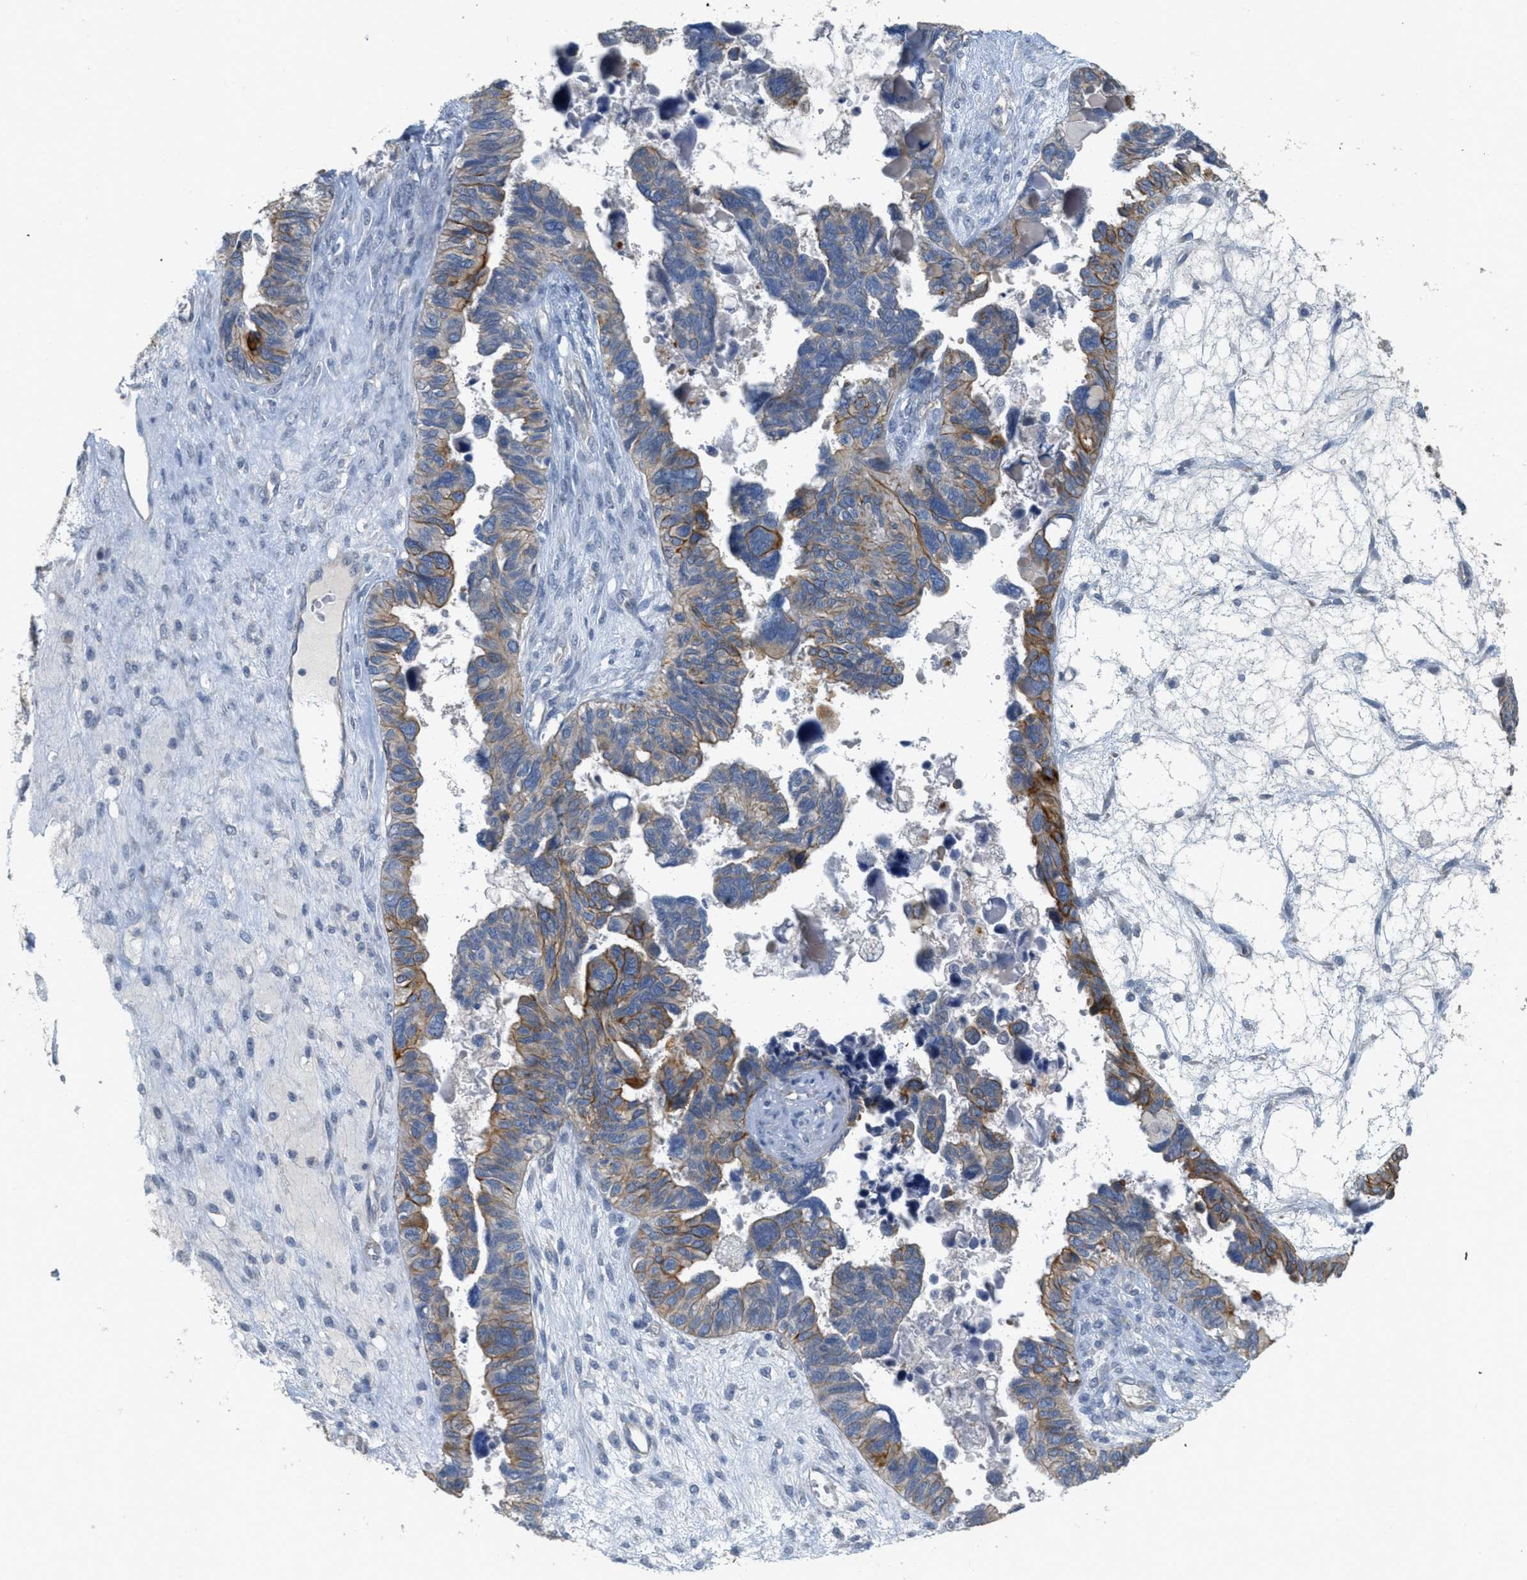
{"staining": {"intensity": "moderate", "quantity": "25%-75%", "location": "cytoplasmic/membranous"}, "tissue": "ovarian cancer", "cell_type": "Tumor cells", "image_type": "cancer", "snomed": [{"axis": "morphology", "description": "Cystadenocarcinoma, serous, NOS"}, {"axis": "topography", "description": "Ovary"}], "caption": "Immunohistochemistry (IHC) photomicrograph of human serous cystadenocarcinoma (ovarian) stained for a protein (brown), which reveals medium levels of moderate cytoplasmic/membranous positivity in about 25%-75% of tumor cells.", "gene": "MRS2", "patient": {"sex": "female", "age": 79}}